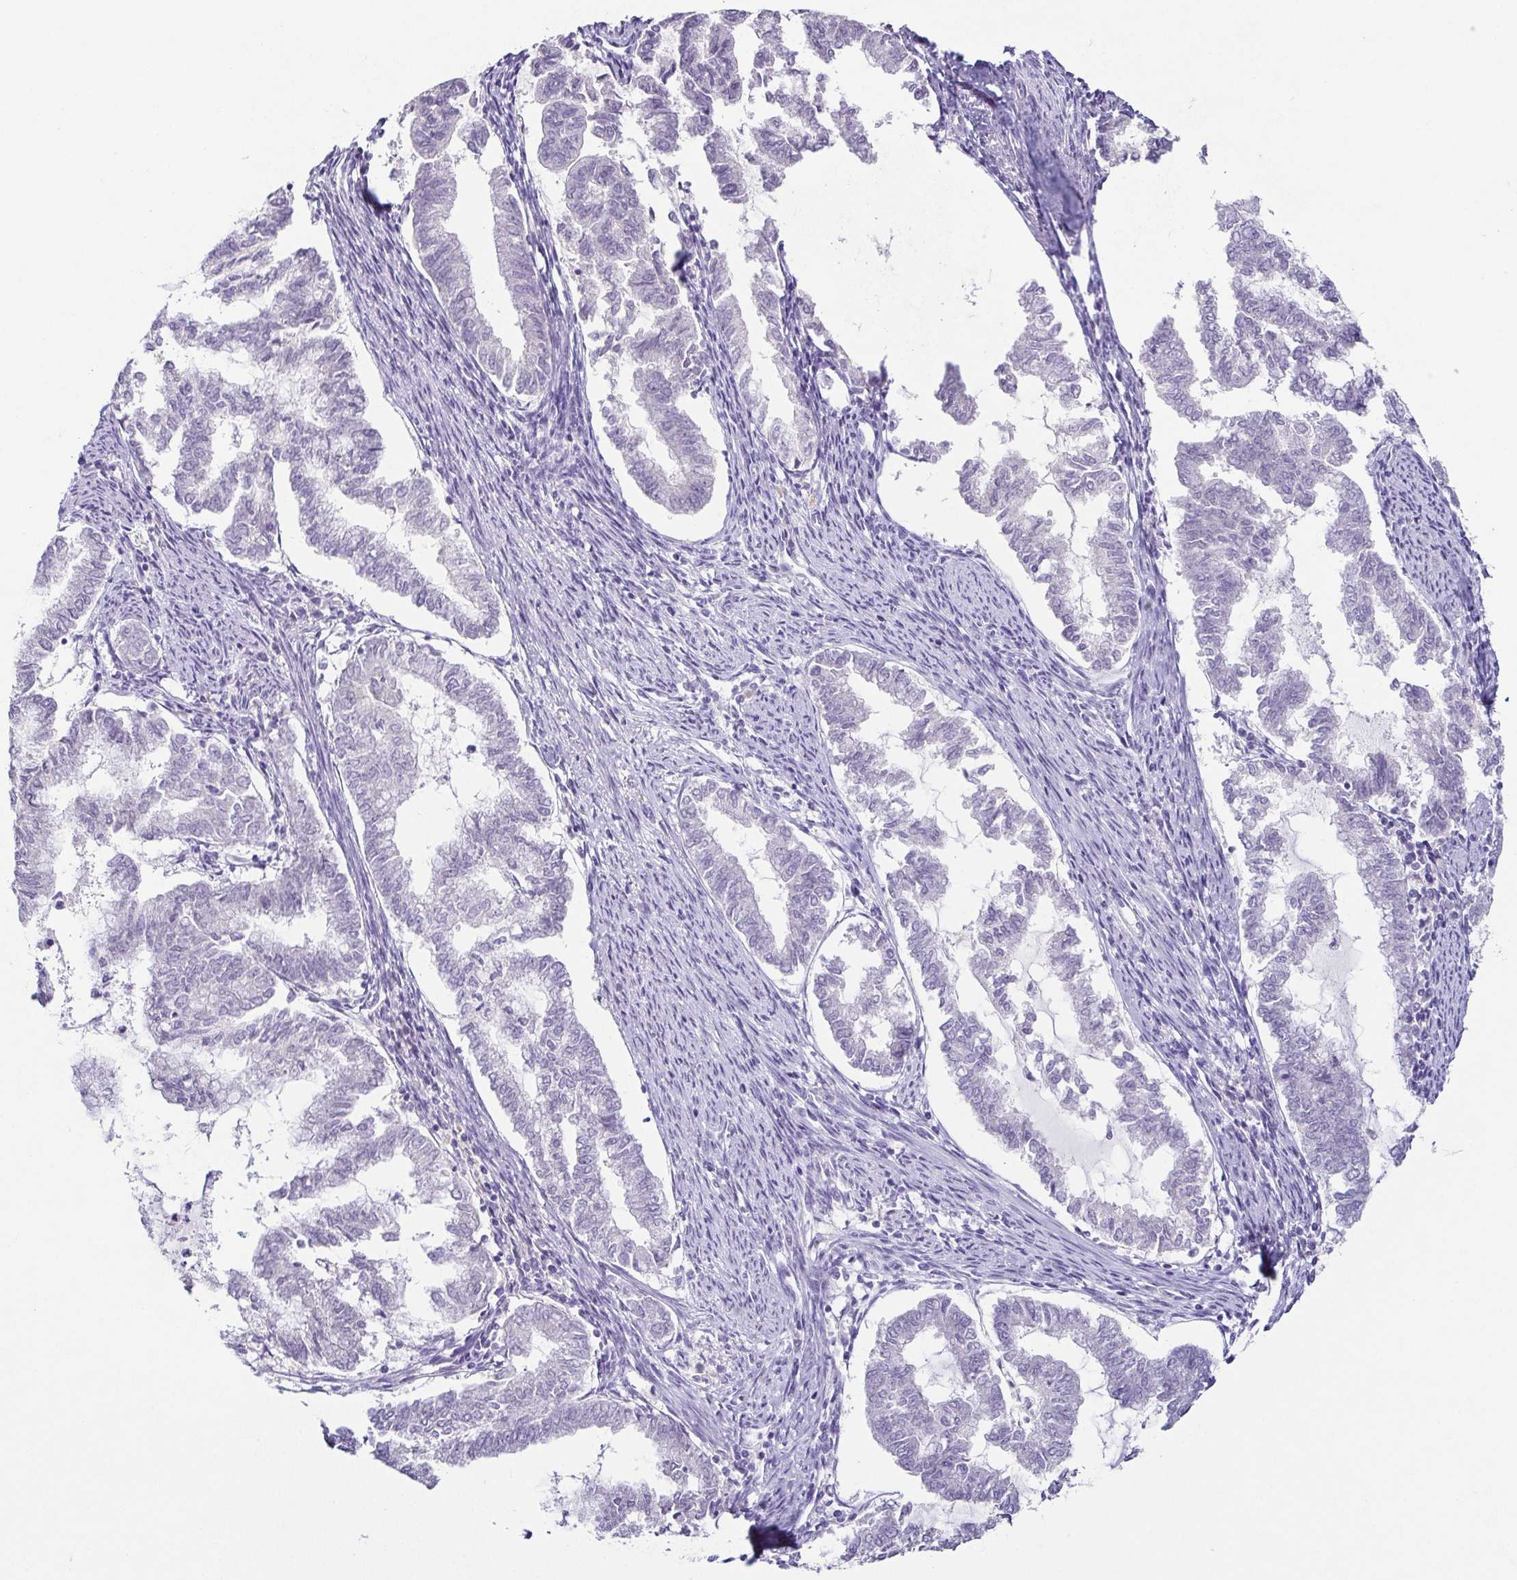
{"staining": {"intensity": "negative", "quantity": "none", "location": "none"}, "tissue": "endometrial cancer", "cell_type": "Tumor cells", "image_type": "cancer", "snomed": [{"axis": "morphology", "description": "Adenocarcinoma, NOS"}, {"axis": "topography", "description": "Endometrium"}], "caption": "Human endometrial adenocarcinoma stained for a protein using immunohistochemistry (IHC) displays no positivity in tumor cells.", "gene": "TP73", "patient": {"sex": "female", "age": 79}}